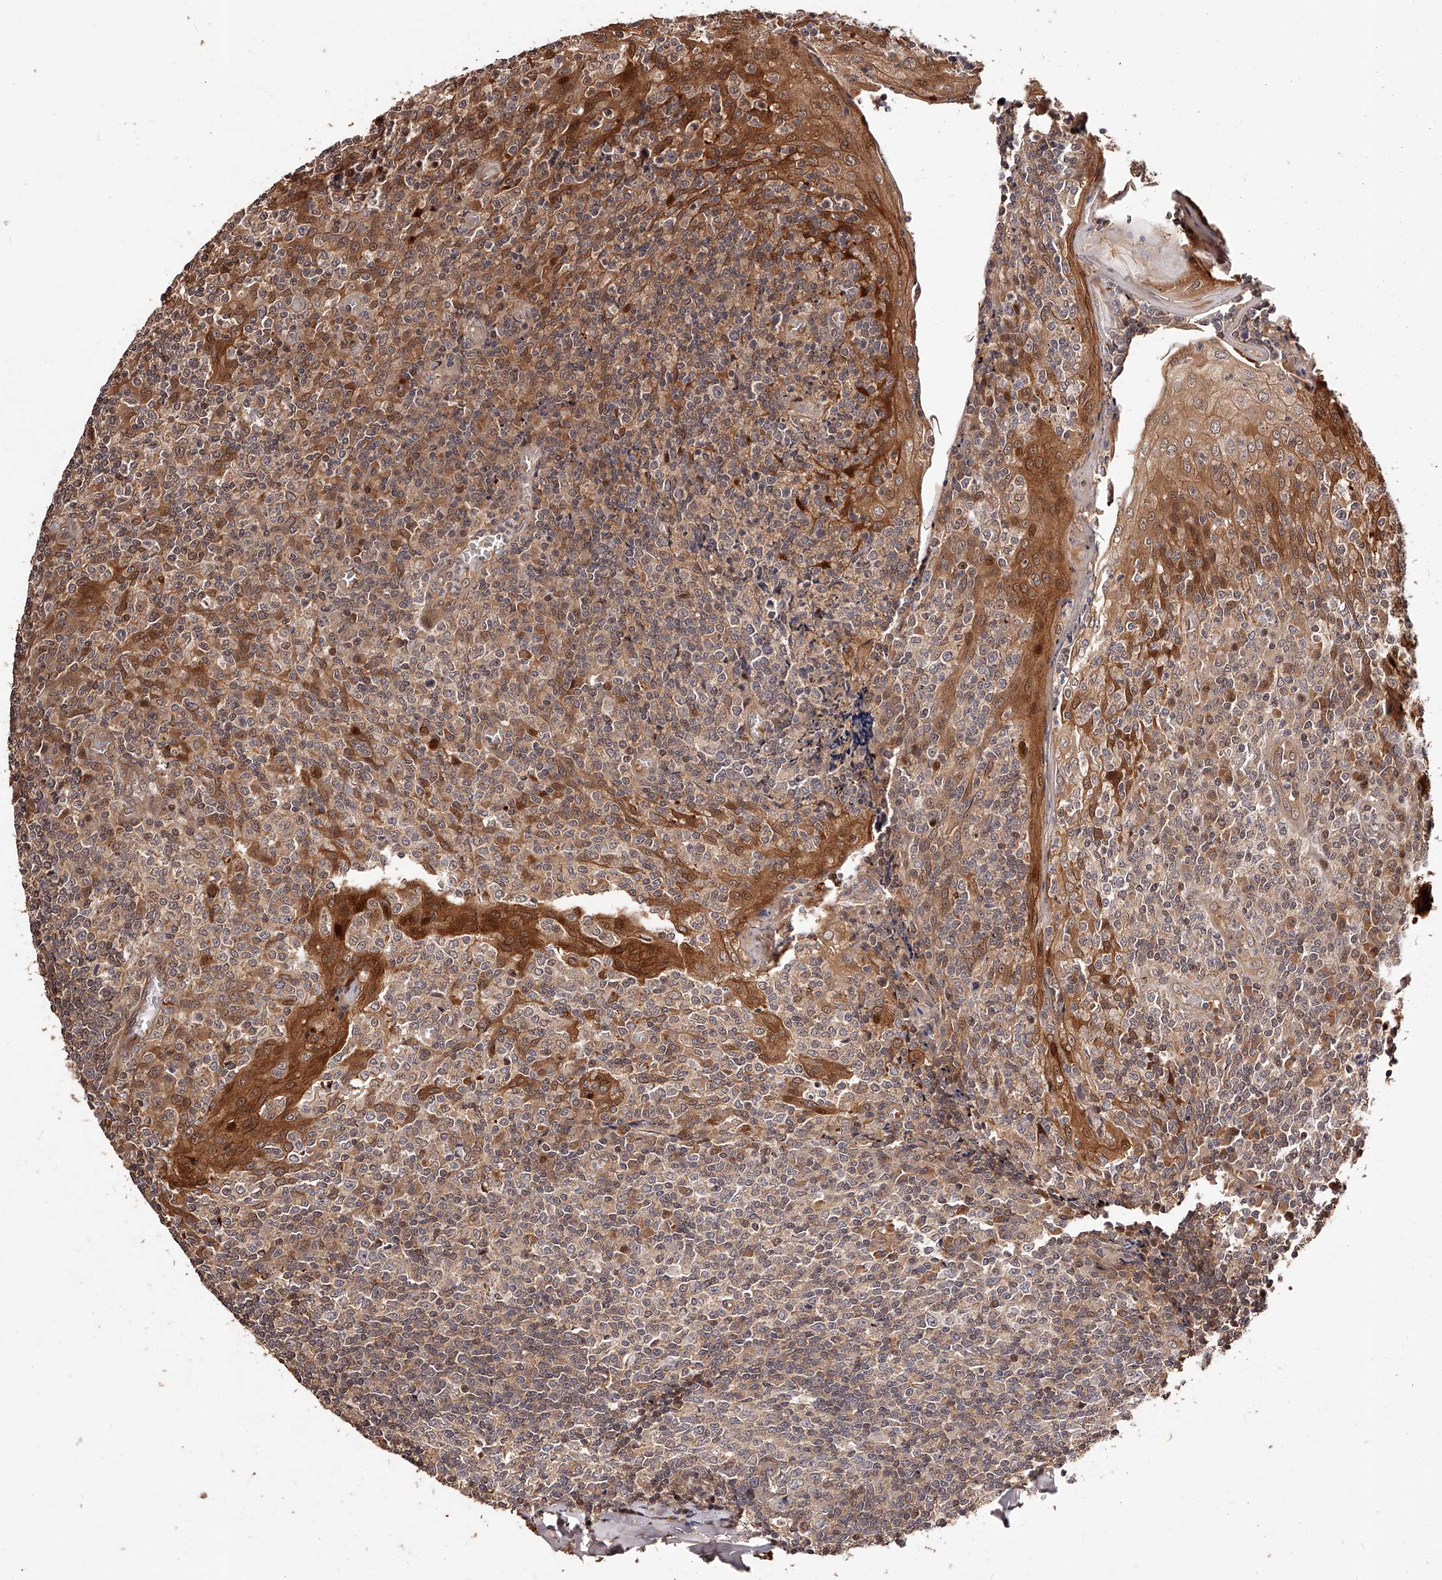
{"staining": {"intensity": "moderate", "quantity": "<25%", "location": "cytoplasmic/membranous"}, "tissue": "tonsil", "cell_type": "Germinal center cells", "image_type": "normal", "snomed": [{"axis": "morphology", "description": "Normal tissue, NOS"}, {"axis": "topography", "description": "Tonsil"}], "caption": "Immunohistochemical staining of benign human tonsil displays low levels of moderate cytoplasmic/membranous positivity in approximately <25% of germinal center cells. (IHC, brightfield microscopy, high magnification).", "gene": "CUL7", "patient": {"sex": "female", "age": 19}}